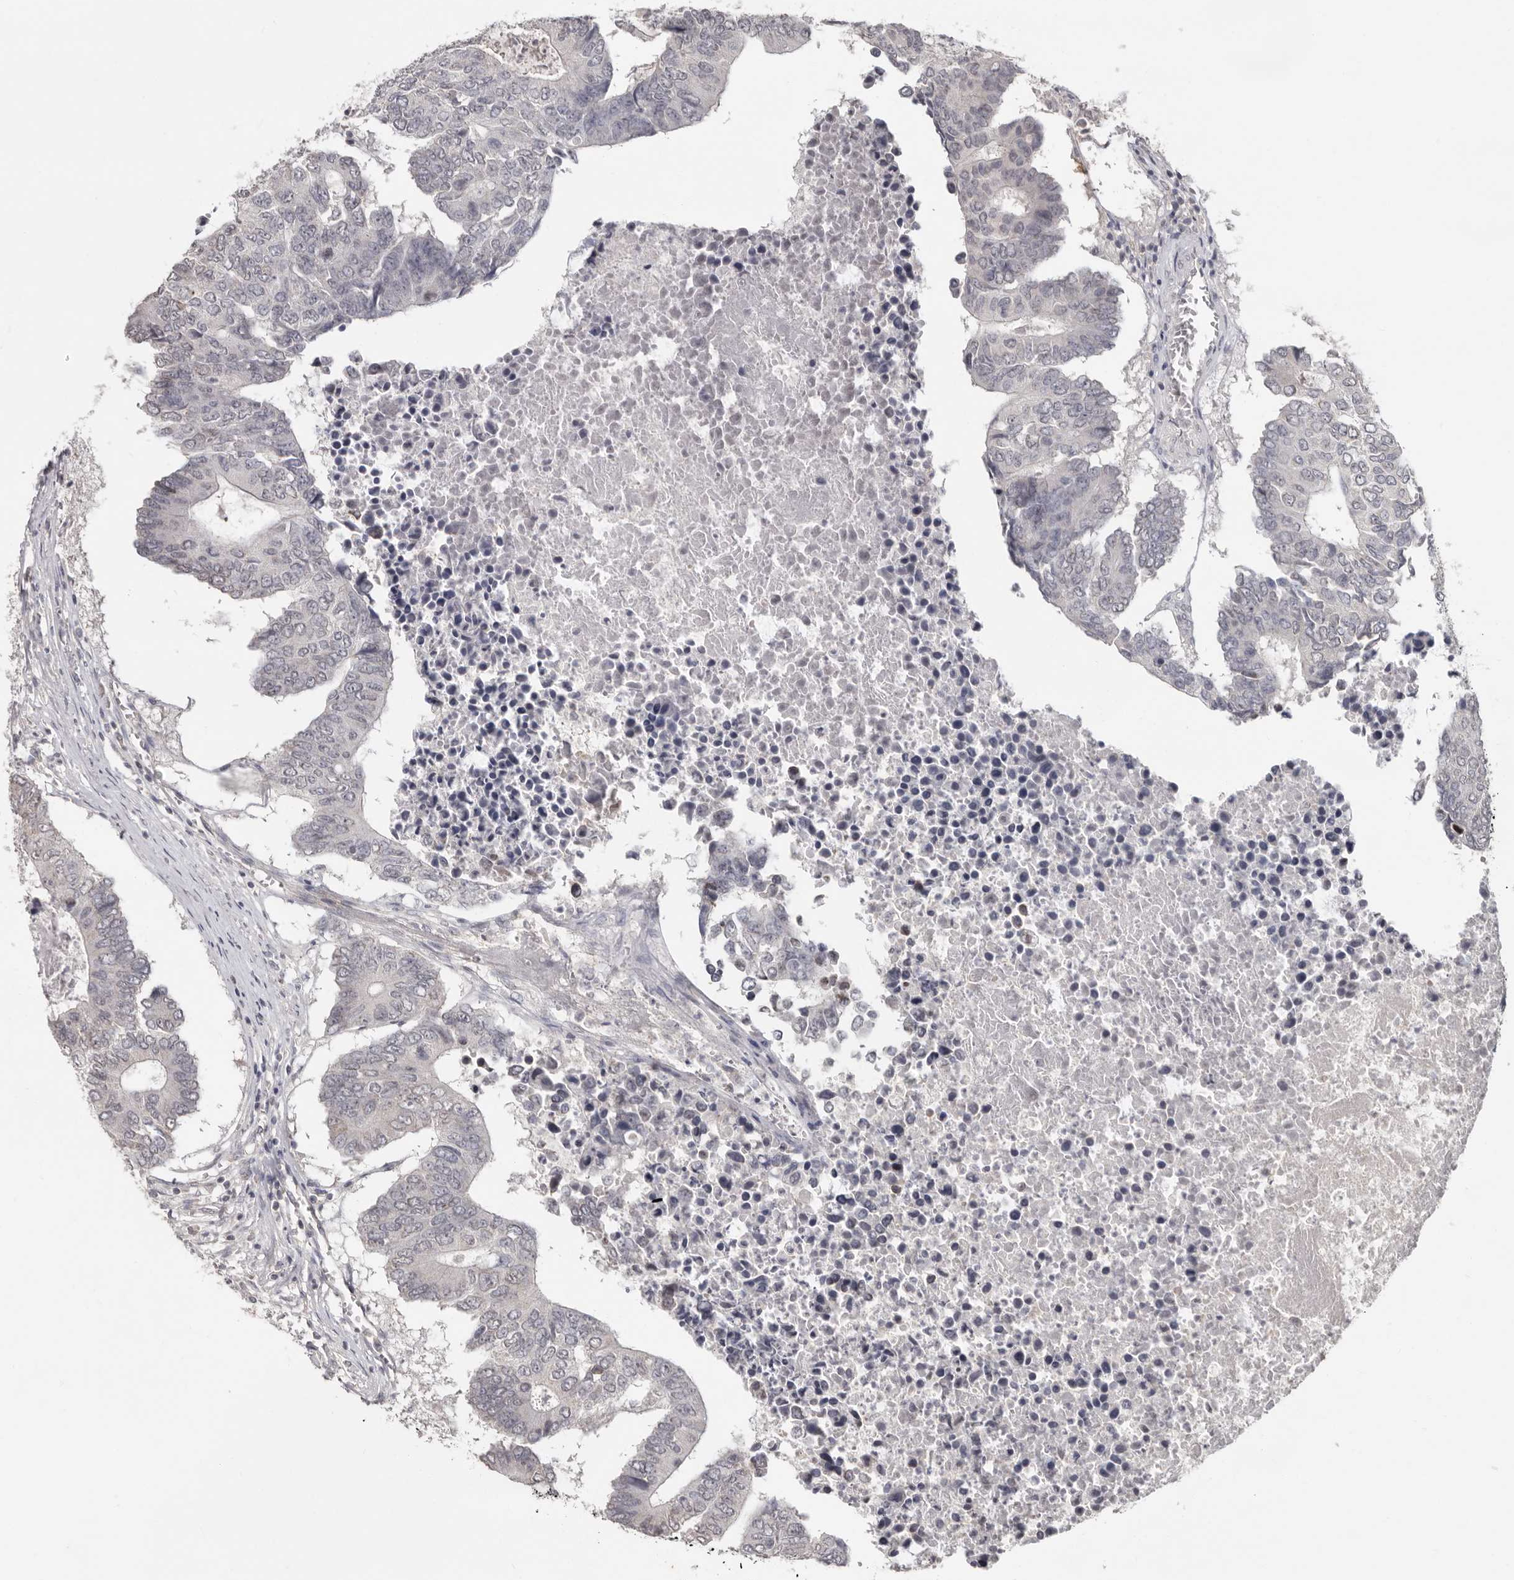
{"staining": {"intensity": "negative", "quantity": "none", "location": "none"}, "tissue": "colorectal cancer", "cell_type": "Tumor cells", "image_type": "cancer", "snomed": [{"axis": "morphology", "description": "Adenocarcinoma, NOS"}, {"axis": "topography", "description": "Colon"}], "caption": "DAB immunohistochemical staining of human colorectal adenocarcinoma demonstrates no significant staining in tumor cells. The staining is performed using DAB (3,3'-diaminobenzidine) brown chromogen with nuclei counter-stained in using hematoxylin.", "gene": "LINGO2", "patient": {"sex": "male", "age": 87}}